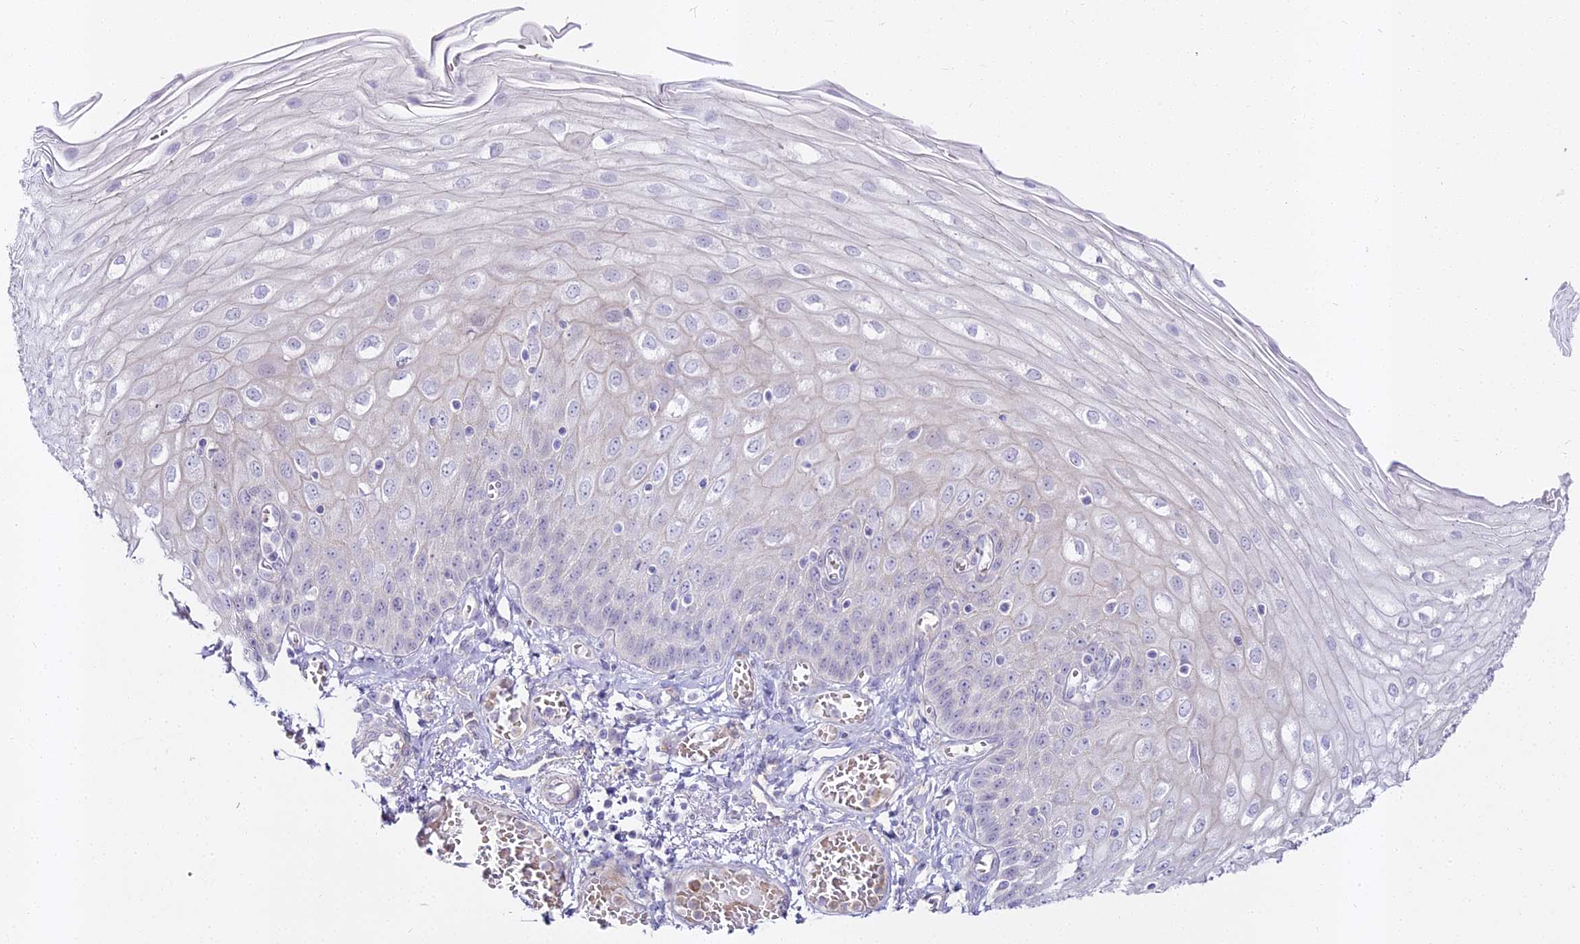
{"staining": {"intensity": "negative", "quantity": "none", "location": "none"}, "tissue": "esophagus", "cell_type": "Squamous epithelial cells", "image_type": "normal", "snomed": [{"axis": "morphology", "description": "Normal tissue, NOS"}, {"axis": "topography", "description": "Esophagus"}], "caption": "The photomicrograph reveals no significant positivity in squamous epithelial cells of esophagus.", "gene": "ALPG", "patient": {"sex": "male", "age": 81}}